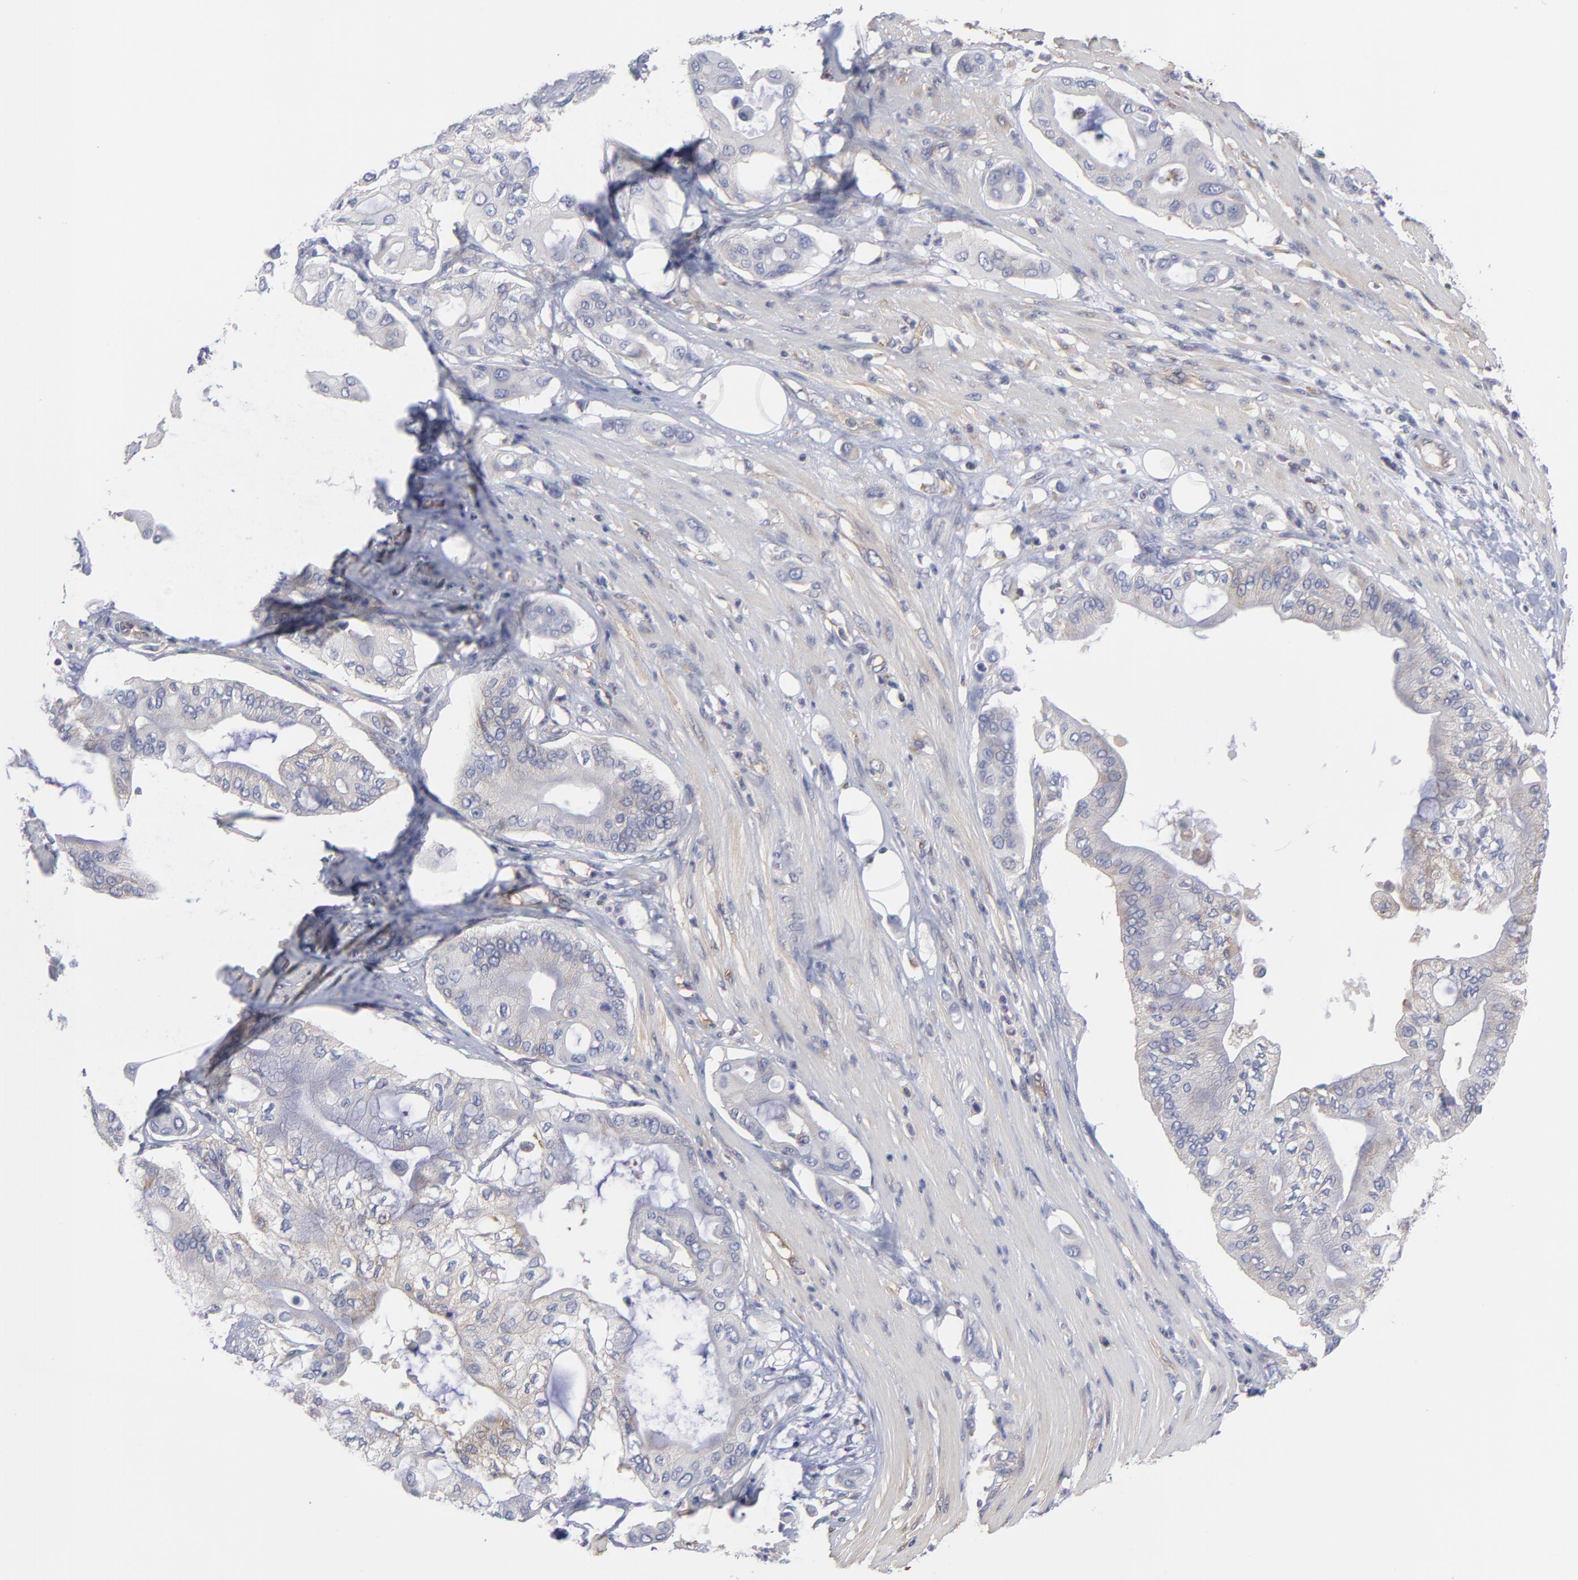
{"staining": {"intensity": "negative", "quantity": "none", "location": "none"}, "tissue": "pancreatic cancer", "cell_type": "Tumor cells", "image_type": "cancer", "snomed": [{"axis": "morphology", "description": "Adenocarcinoma, NOS"}, {"axis": "morphology", "description": "Adenocarcinoma, metastatic, NOS"}, {"axis": "topography", "description": "Lymph node"}, {"axis": "topography", "description": "Pancreas"}, {"axis": "topography", "description": "Duodenum"}], "caption": "Immunohistochemical staining of human pancreatic cancer demonstrates no significant expression in tumor cells.", "gene": "NFKBIA", "patient": {"sex": "female", "age": 64}}